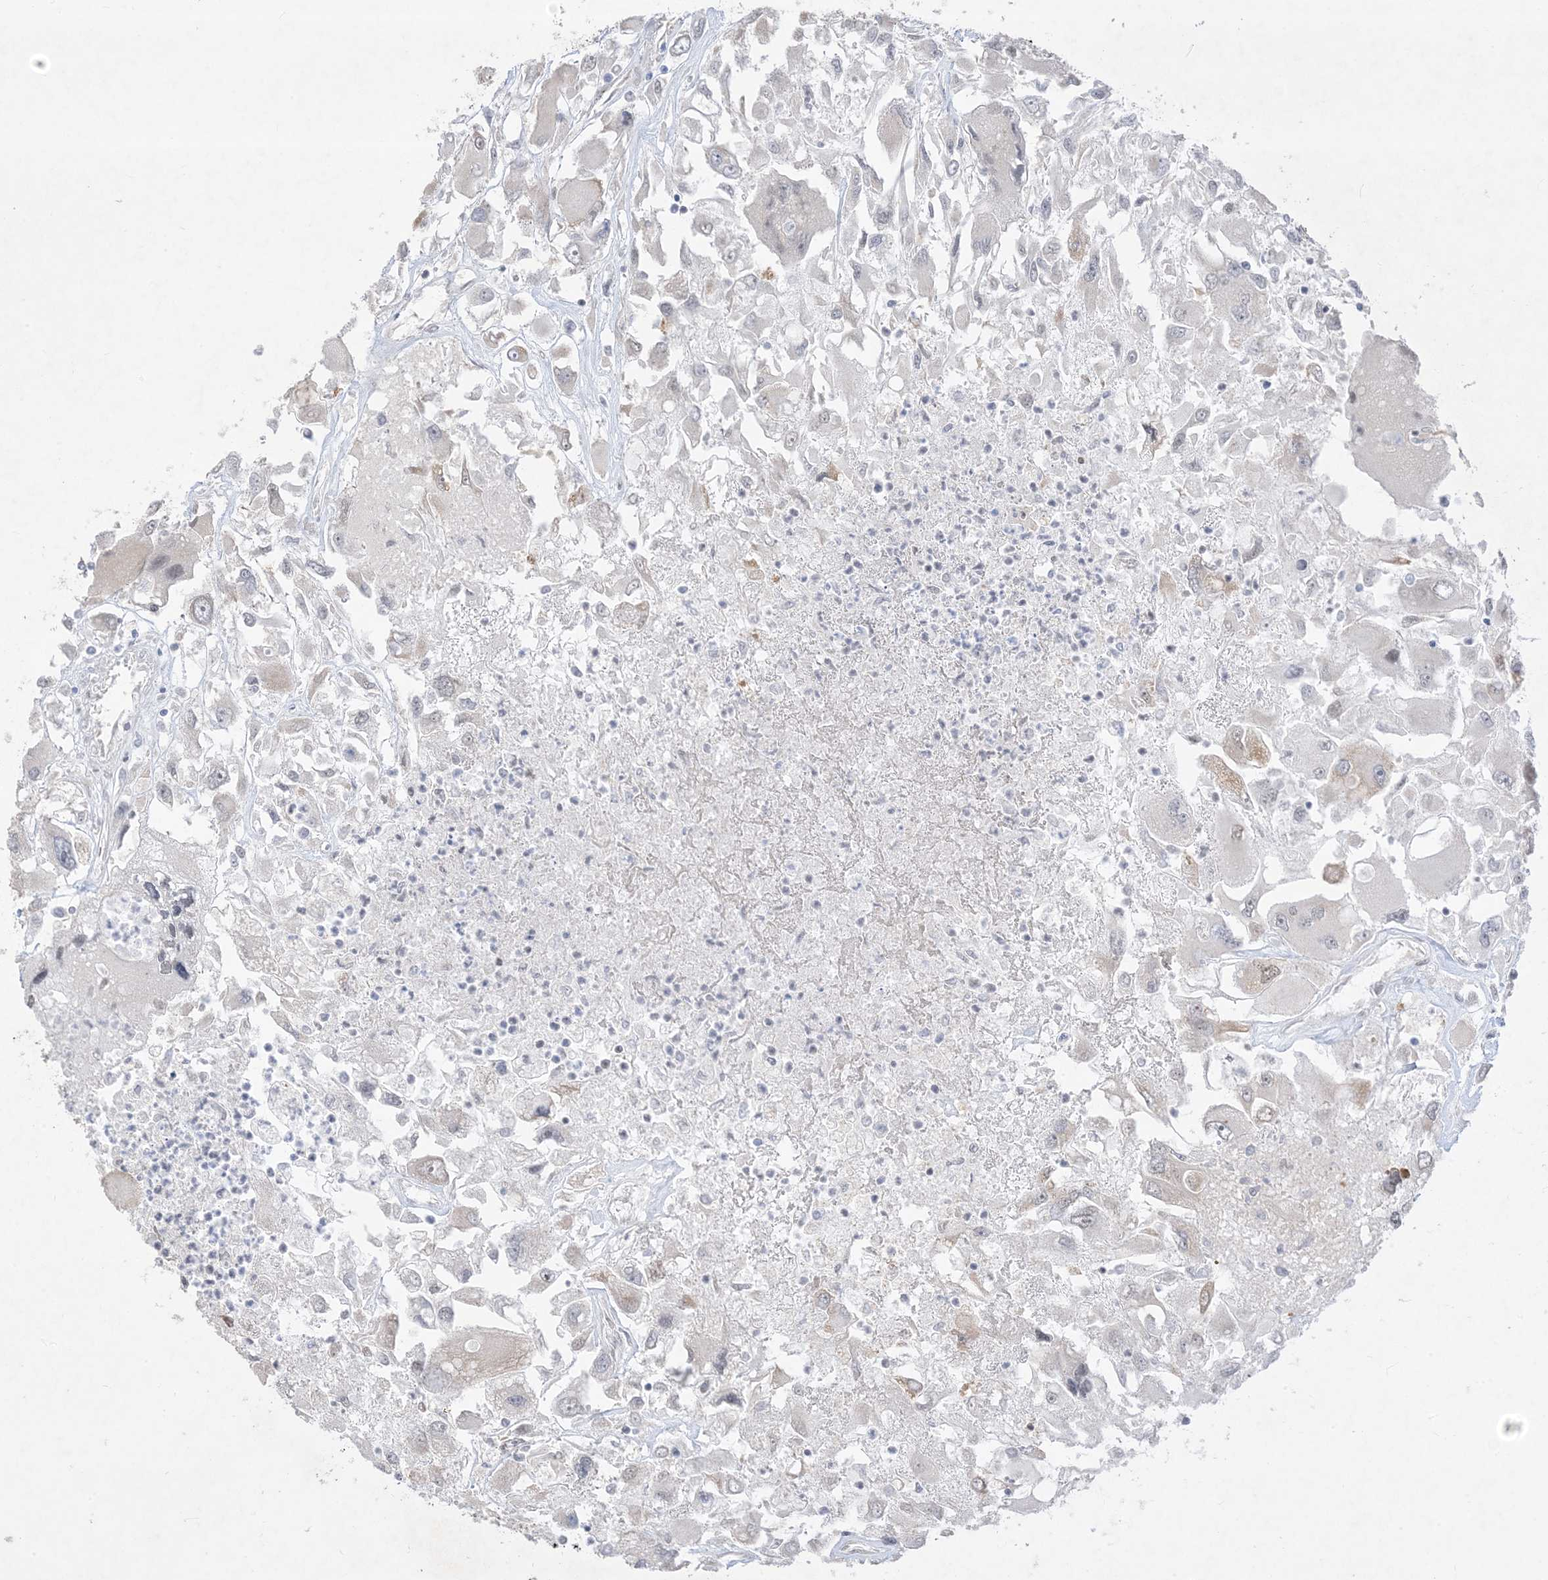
{"staining": {"intensity": "weak", "quantity": "<25%", "location": "cytoplasmic/membranous"}, "tissue": "renal cancer", "cell_type": "Tumor cells", "image_type": "cancer", "snomed": [{"axis": "morphology", "description": "Adenocarcinoma, NOS"}, {"axis": "topography", "description": "Kidney"}], "caption": "Tumor cells are negative for brown protein staining in adenocarcinoma (renal). (Brightfield microscopy of DAB IHC at high magnification).", "gene": "BHLHE40", "patient": {"sex": "female", "age": 52}}